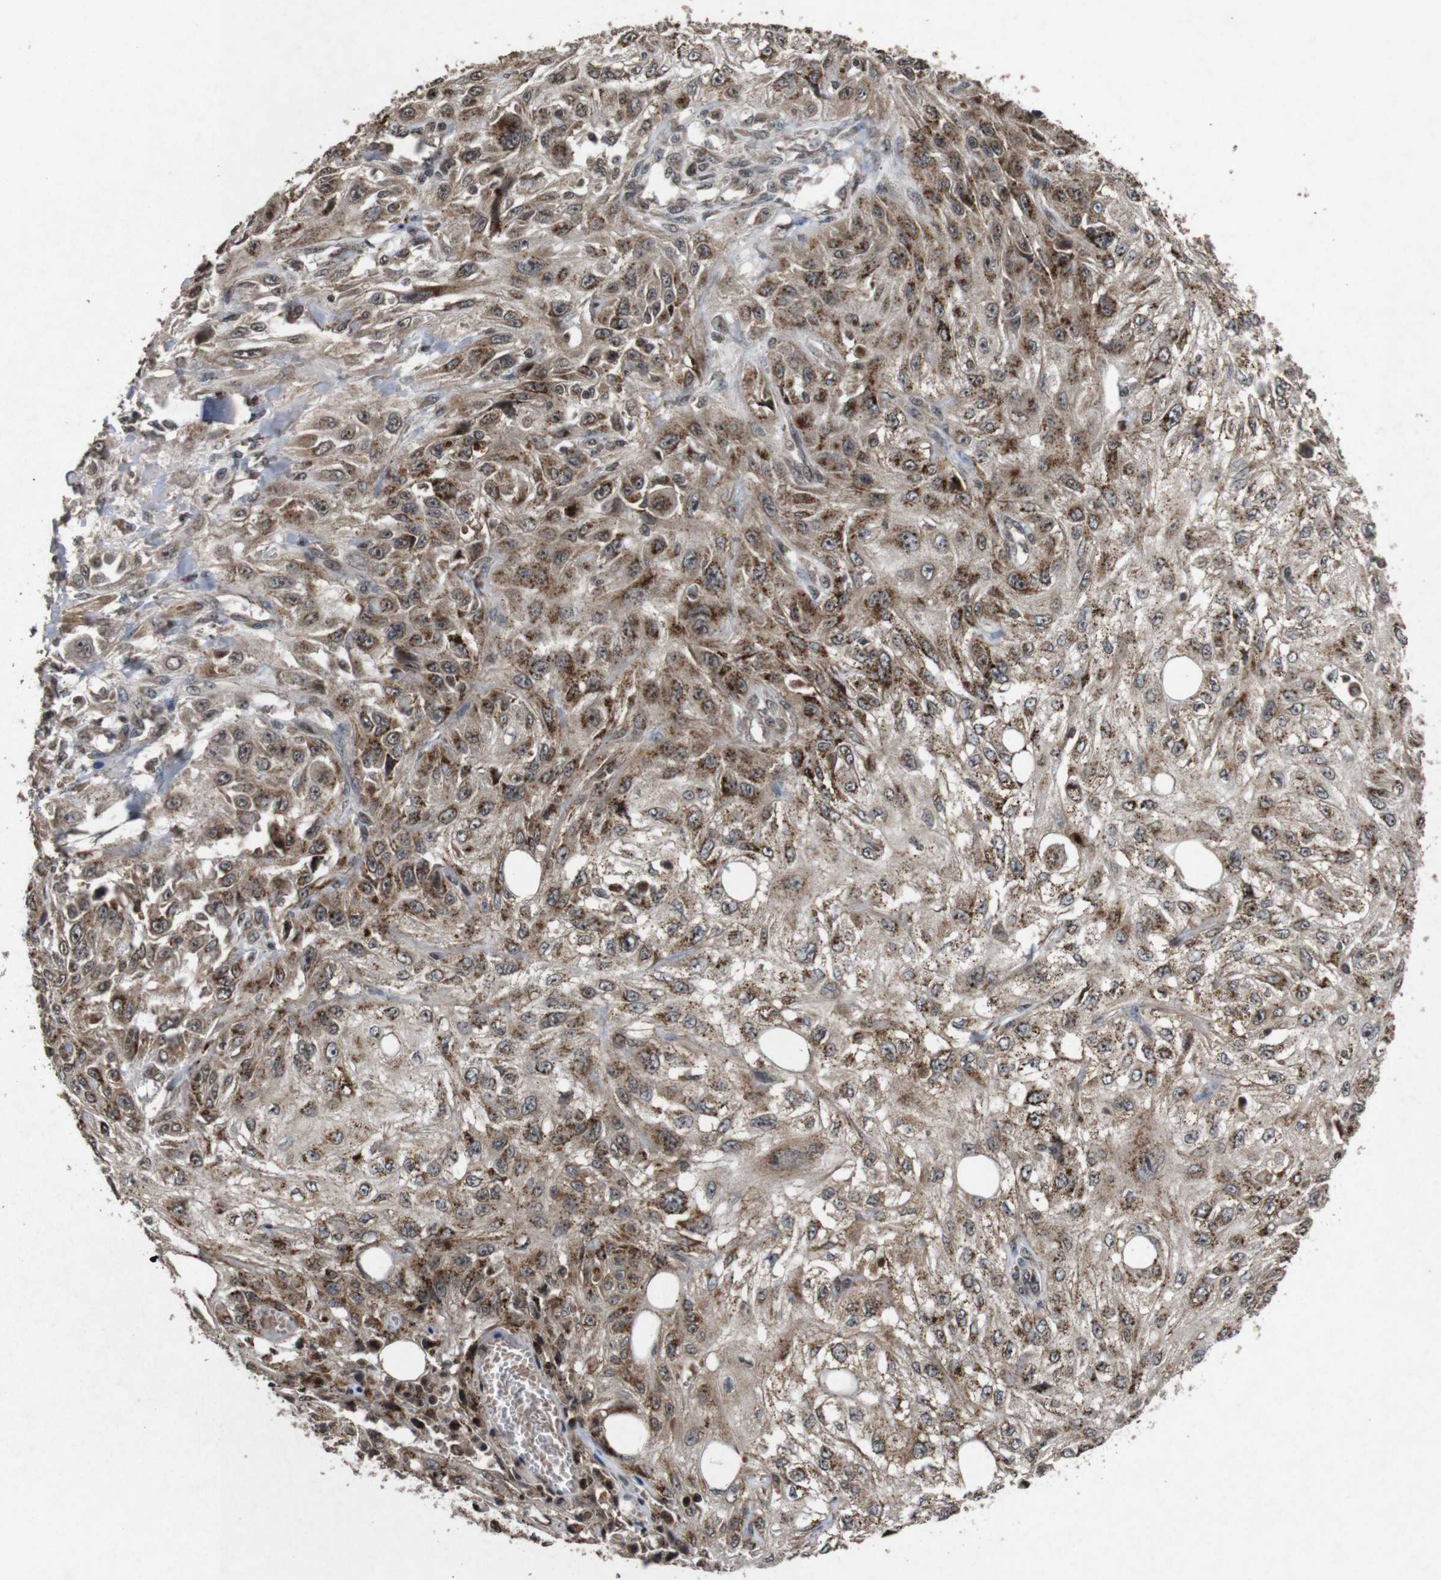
{"staining": {"intensity": "strong", "quantity": "25%-75%", "location": "cytoplasmic/membranous,nuclear"}, "tissue": "skin cancer", "cell_type": "Tumor cells", "image_type": "cancer", "snomed": [{"axis": "morphology", "description": "Squamous cell carcinoma, NOS"}, {"axis": "topography", "description": "Skin"}], "caption": "Strong cytoplasmic/membranous and nuclear positivity for a protein is identified in approximately 25%-75% of tumor cells of skin squamous cell carcinoma using IHC.", "gene": "SORL1", "patient": {"sex": "male", "age": 75}}